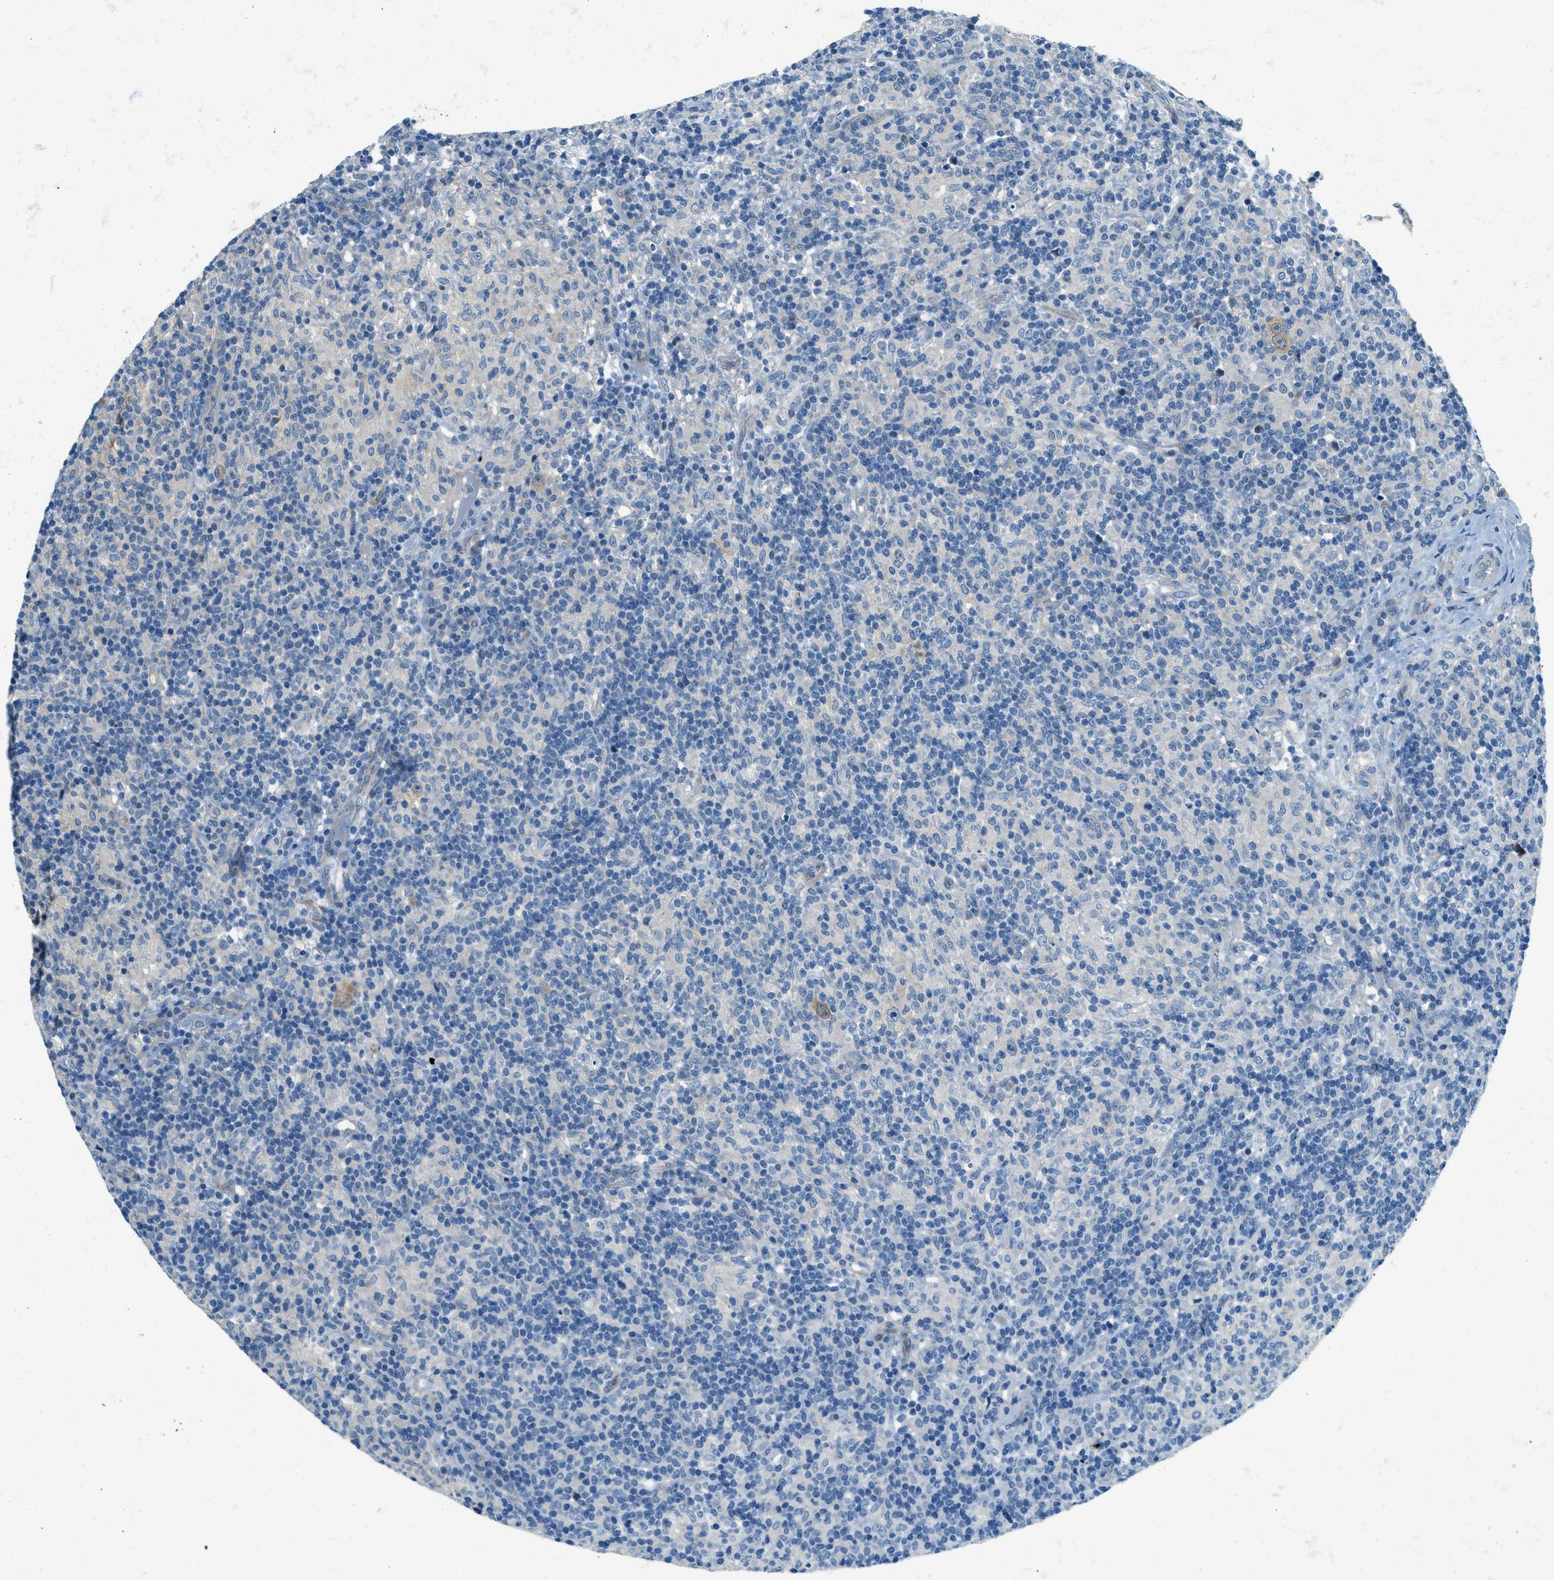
{"staining": {"intensity": "negative", "quantity": "none", "location": "none"}, "tissue": "lymphoma", "cell_type": "Tumor cells", "image_type": "cancer", "snomed": [{"axis": "morphology", "description": "Hodgkin's disease, NOS"}, {"axis": "topography", "description": "Lymph node"}], "caption": "High power microscopy image of an immunohistochemistry histopathology image of lymphoma, revealing no significant positivity in tumor cells.", "gene": "ZNF367", "patient": {"sex": "male", "age": 70}}